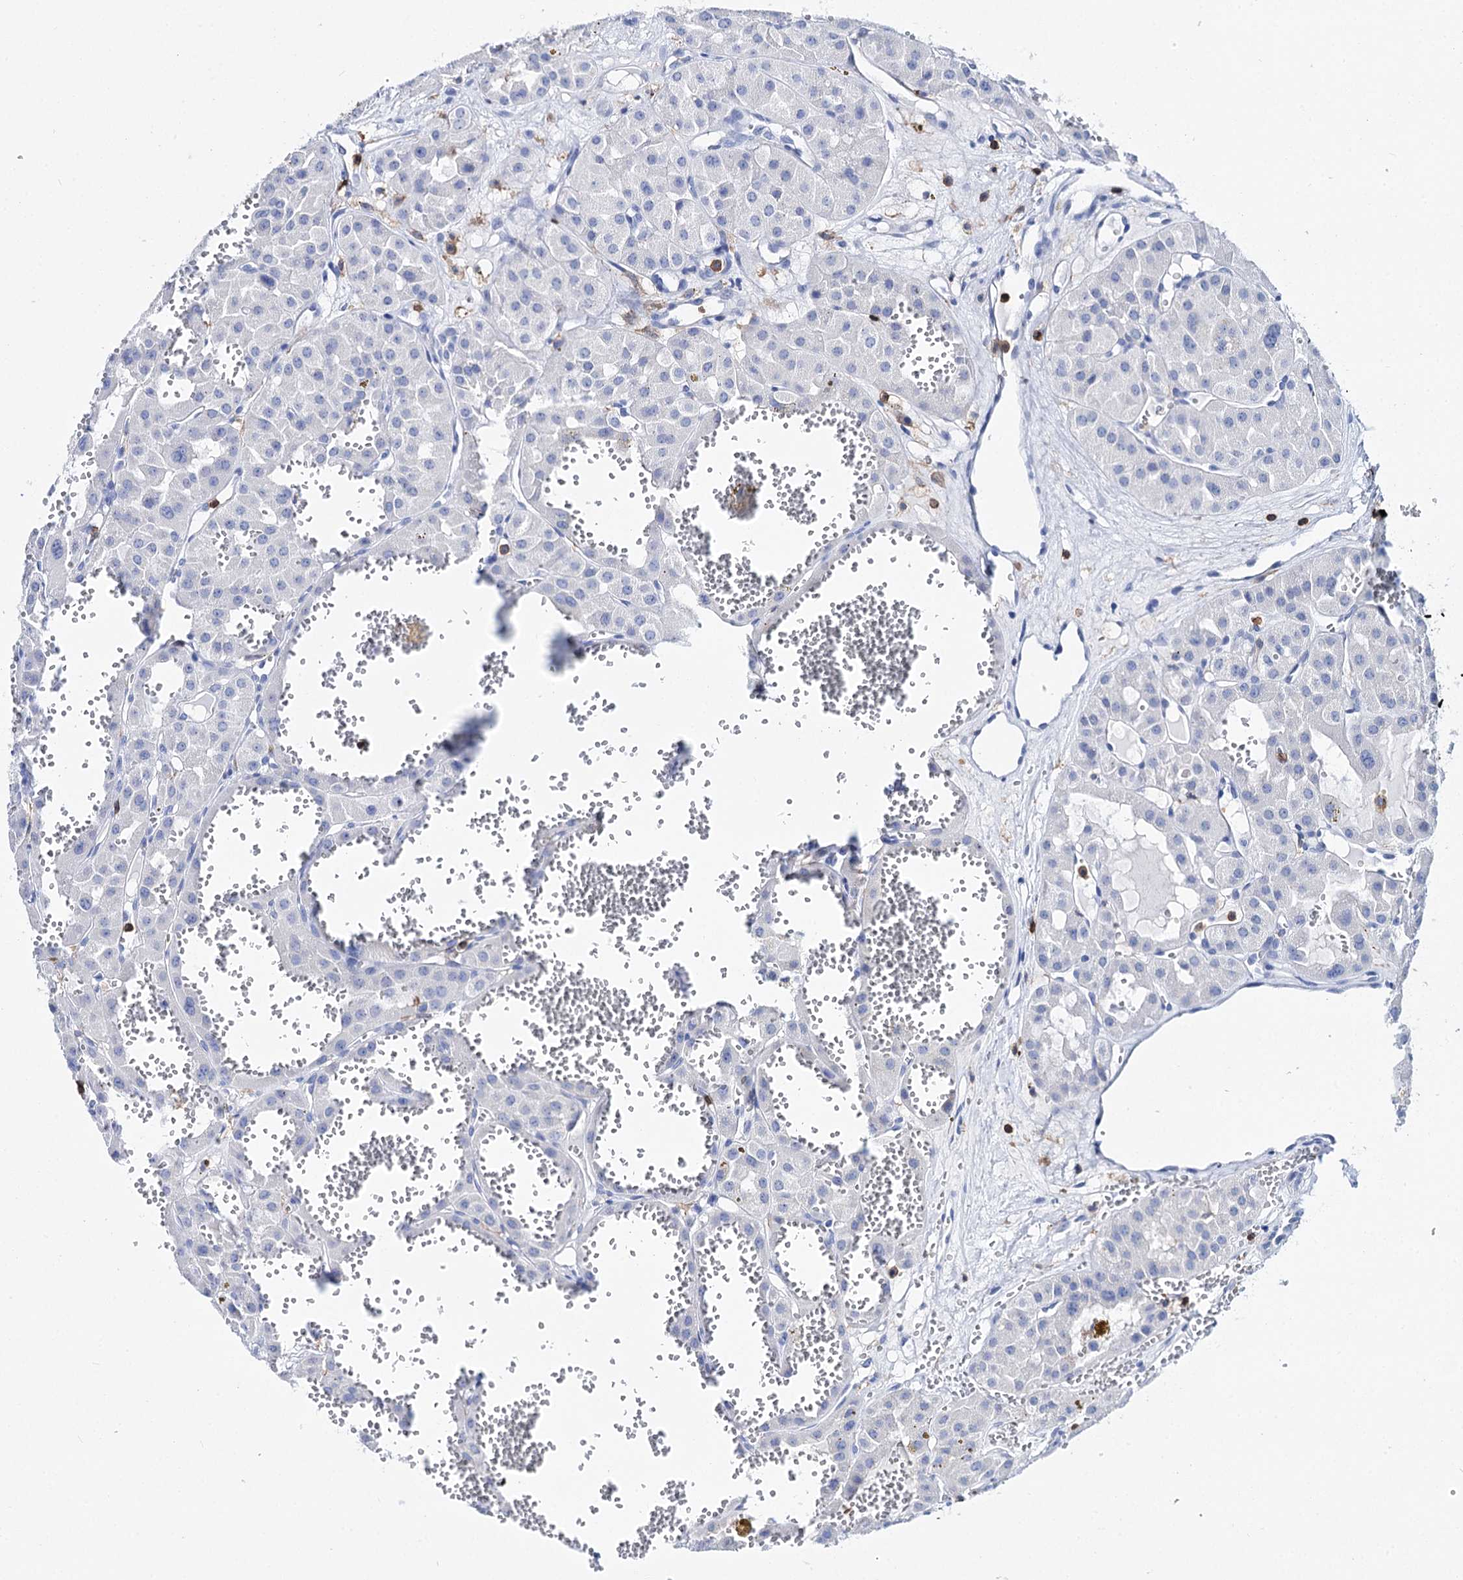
{"staining": {"intensity": "negative", "quantity": "none", "location": "none"}, "tissue": "renal cancer", "cell_type": "Tumor cells", "image_type": "cancer", "snomed": [{"axis": "morphology", "description": "Carcinoma, NOS"}, {"axis": "topography", "description": "Kidney"}], "caption": "Renal cancer (carcinoma) stained for a protein using IHC exhibits no staining tumor cells.", "gene": "DEF6", "patient": {"sex": "female", "age": 75}}